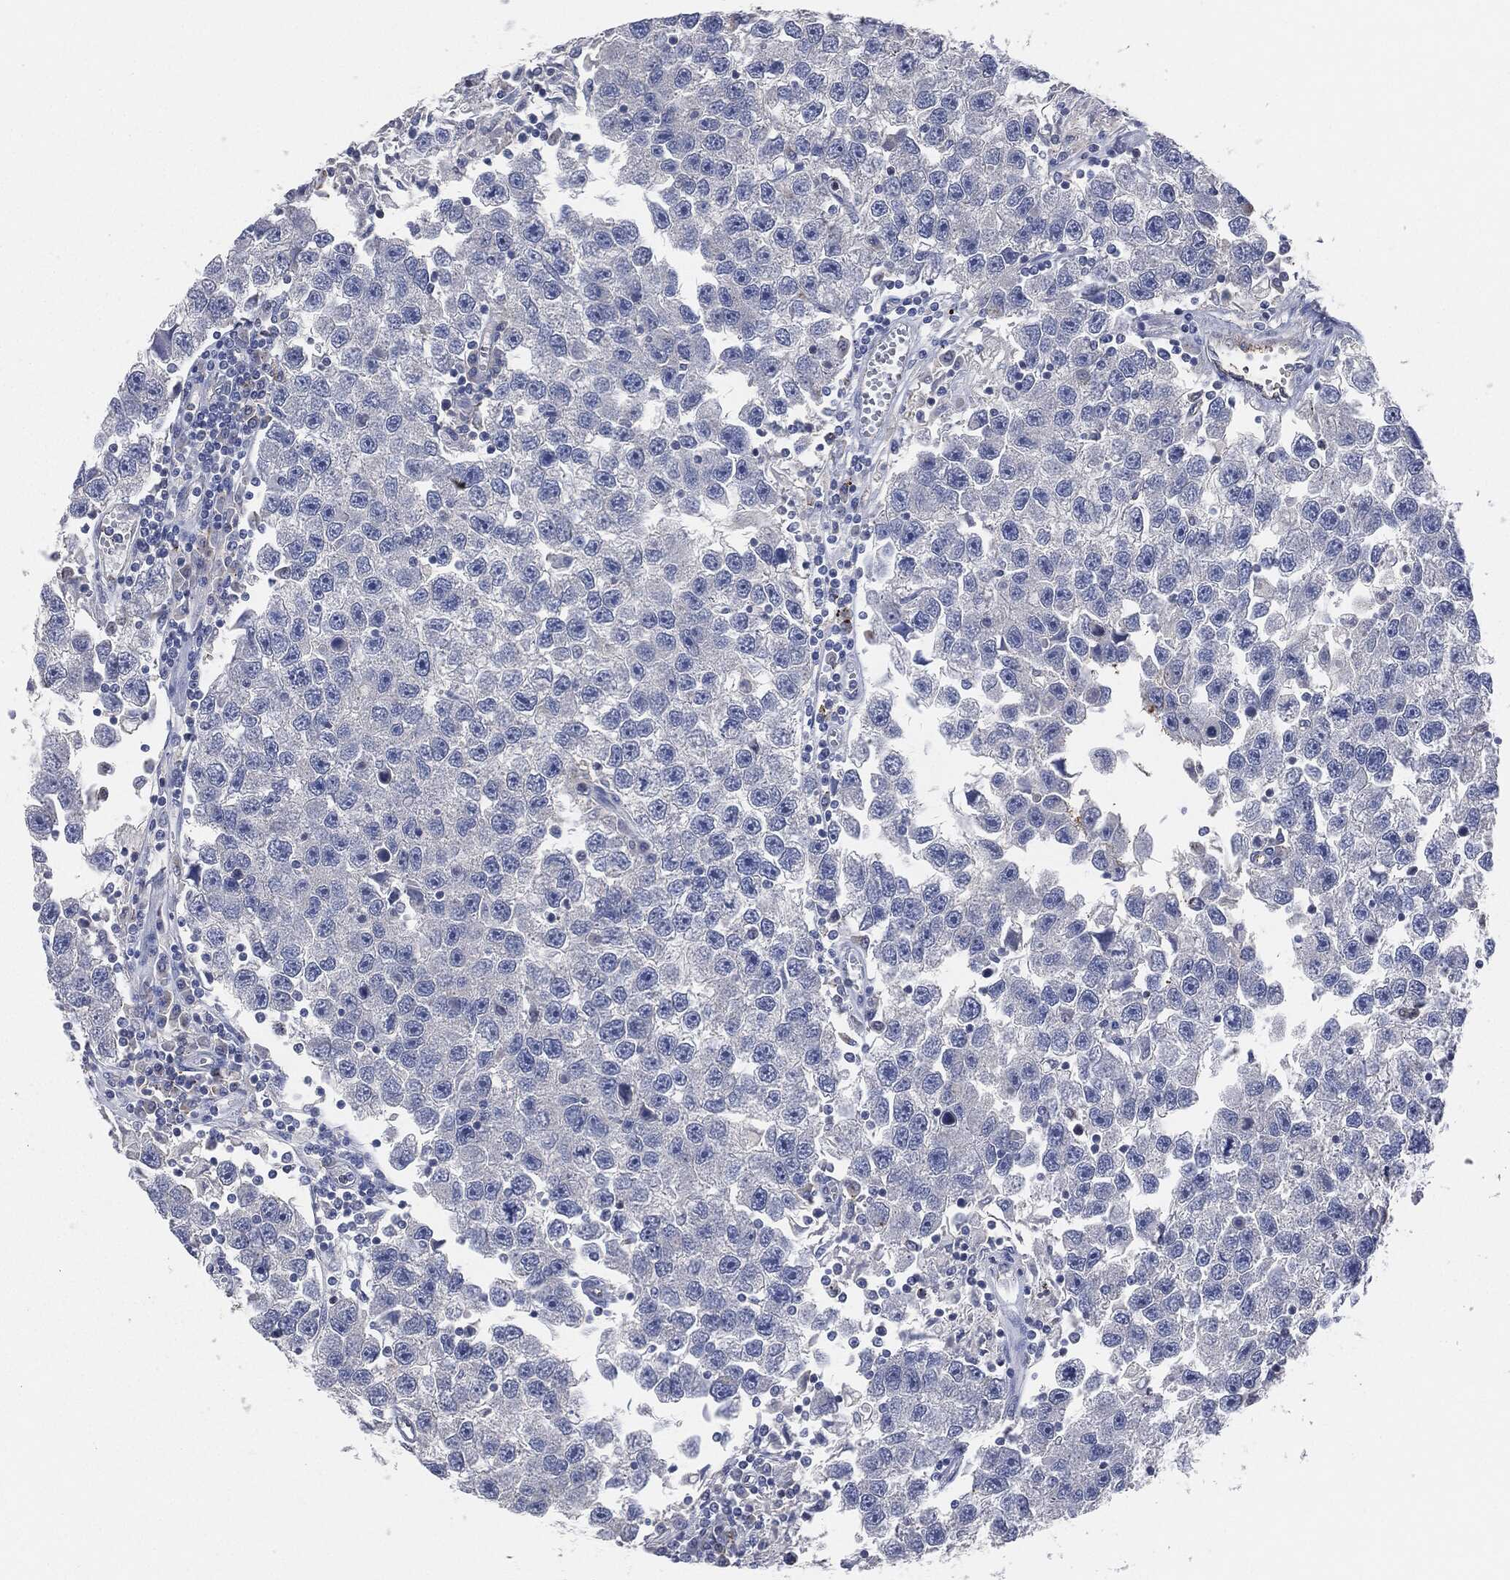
{"staining": {"intensity": "strong", "quantity": "<25%", "location": "cytoplasmic/membranous"}, "tissue": "testis cancer", "cell_type": "Tumor cells", "image_type": "cancer", "snomed": [{"axis": "morphology", "description": "Seminoma, NOS"}, {"axis": "topography", "description": "Testis"}], "caption": "Protein analysis of seminoma (testis) tissue displays strong cytoplasmic/membranous staining in approximately <25% of tumor cells.", "gene": "APOB", "patient": {"sex": "male", "age": 26}}